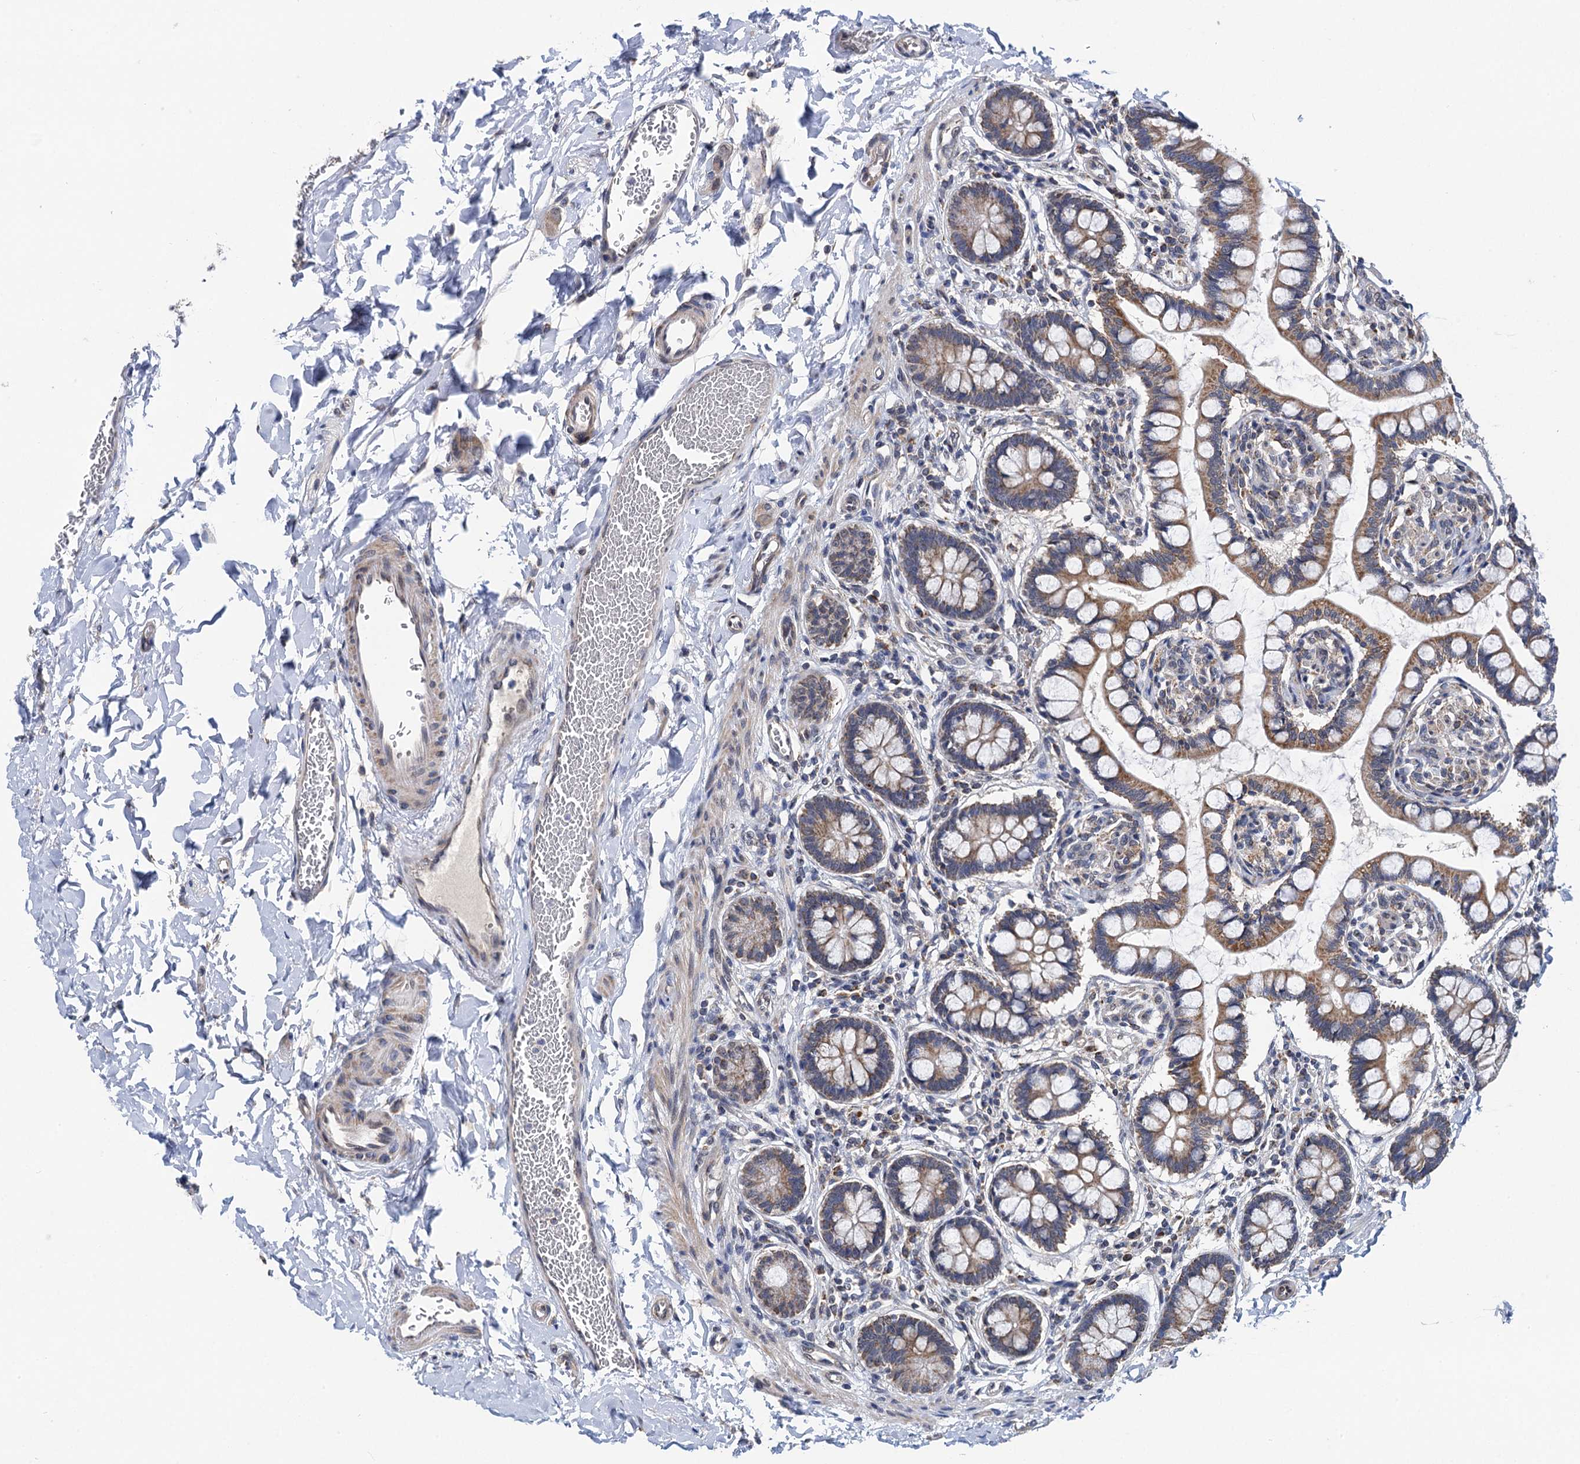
{"staining": {"intensity": "moderate", "quantity": ">75%", "location": "cytoplasmic/membranous"}, "tissue": "small intestine", "cell_type": "Glandular cells", "image_type": "normal", "snomed": [{"axis": "morphology", "description": "Normal tissue, NOS"}, {"axis": "topography", "description": "Small intestine"}], "caption": "Immunohistochemical staining of benign small intestine exhibits moderate cytoplasmic/membranous protein staining in approximately >75% of glandular cells.", "gene": "CMPK2", "patient": {"sex": "male", "age": 52}}